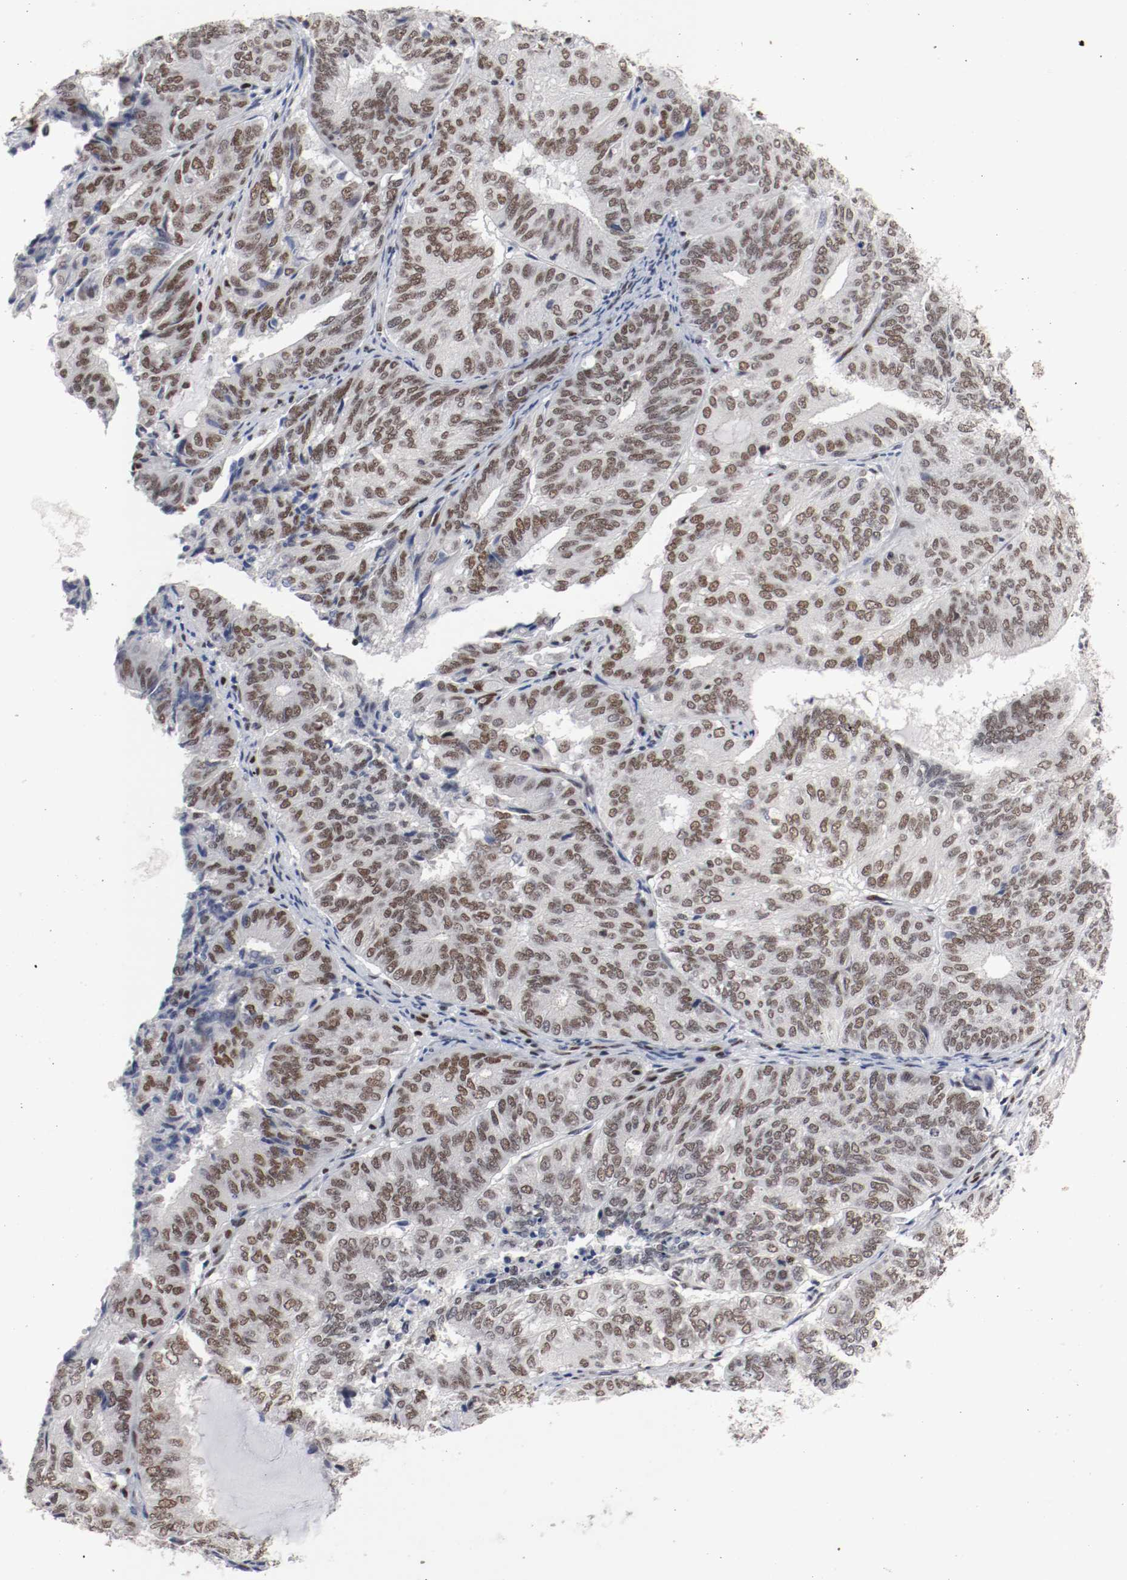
{"staining": {"intensity": "moderate", "quantity": ">75%", "location": "nuclear"}, "tissue": "endometrial cancer", "cell_type": "Tumor cells", "image_type": "cancer", "snomed": [{"axis": "morphology", "description": "Adenocarcinoma, NOS"}, {"axis": "topography", "description": "Uterus"}], "caption": "A medium amount of moderate nuclear expression is seen in approximately >75% of tumor cells in adenocarcinoma (endometrial) tissue.", "gene": "MEF2D", "patient": {"sex": "female", "age": 60}}